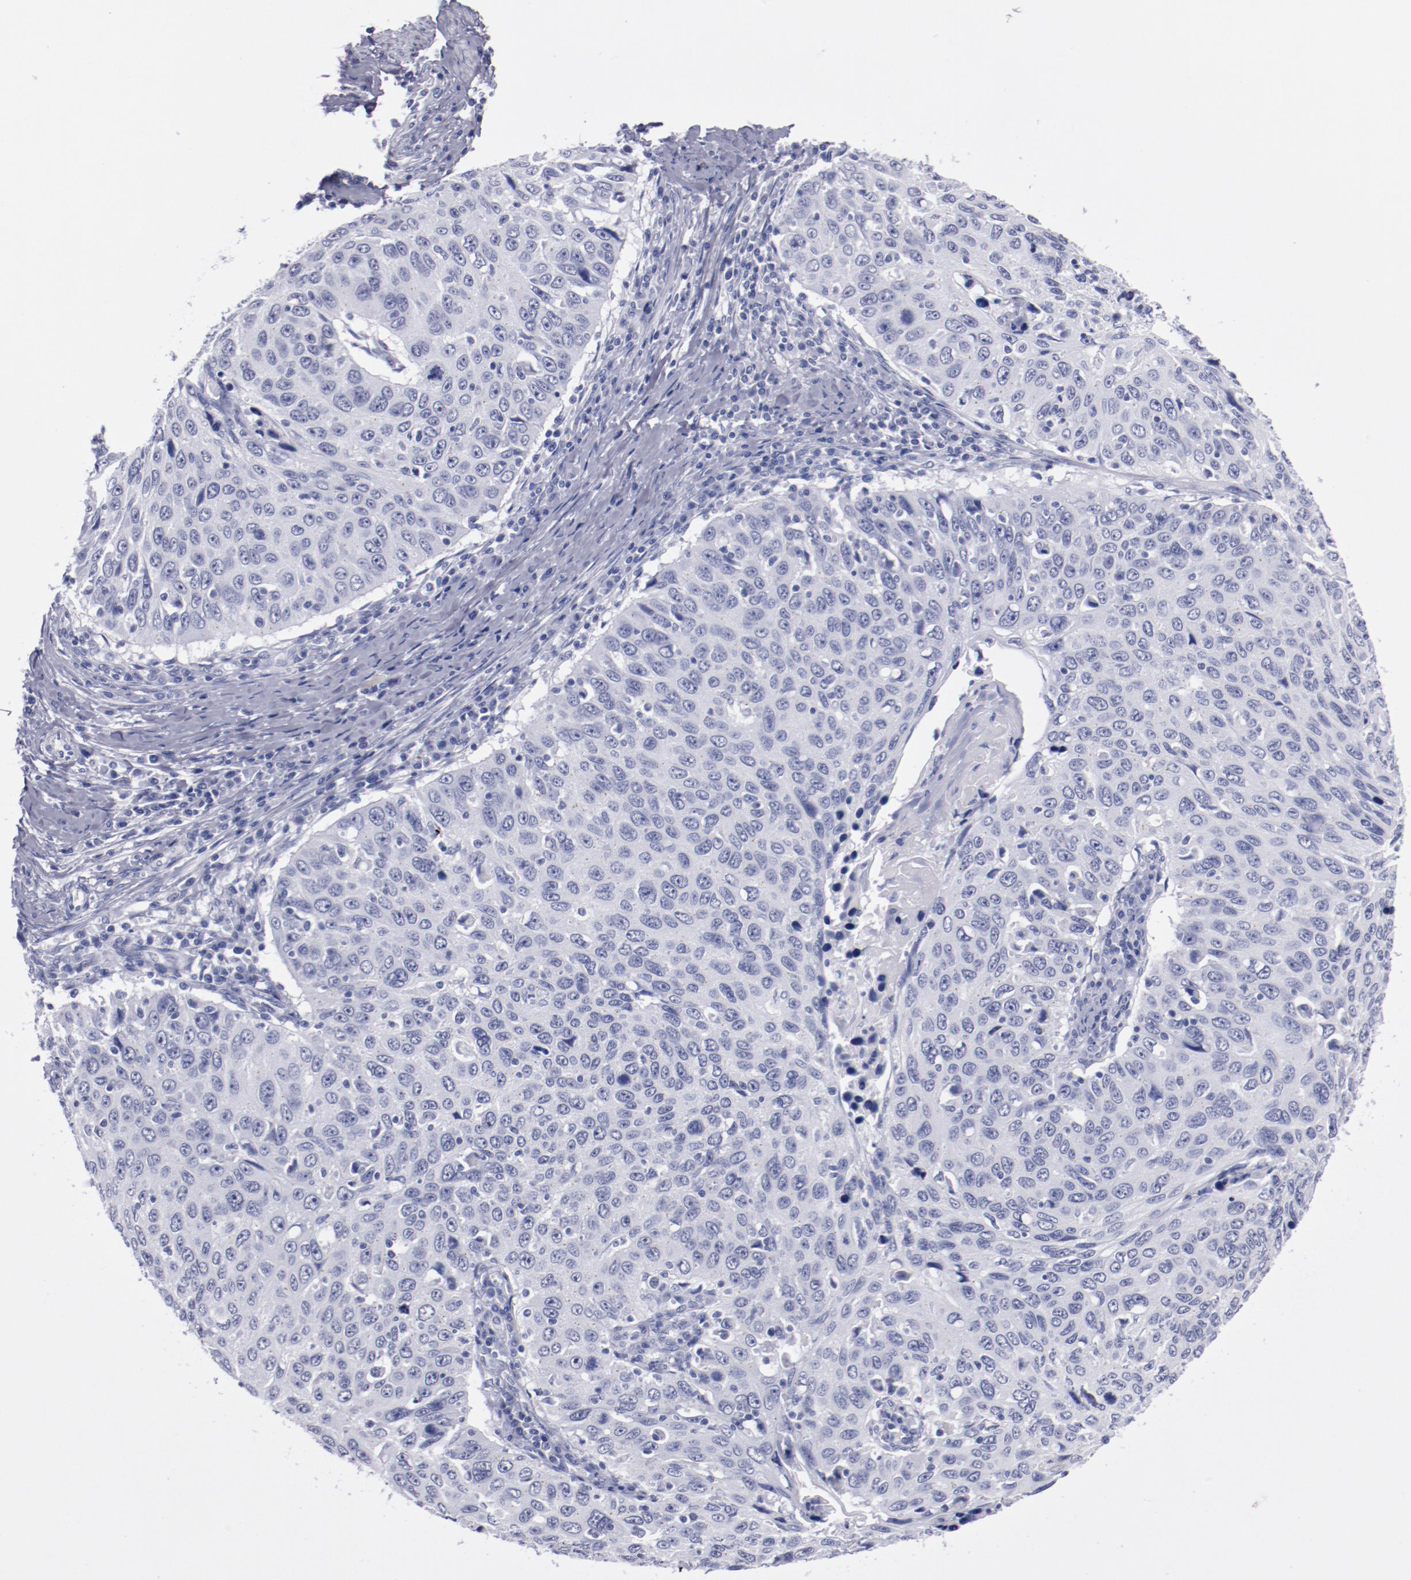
{"staining": {"intensity": "negative", "quantity": "none", "location": "none"}, "tissue": "cervical cancer", "cell_type": "Tumor cells", "image_type": "cancer", "snomed": [{"axis": "morphology", "description": "Squamous cell carcinoma, NOS"}, {"axis": "topography", "description": "Cervix"}], "caption": "An image of human squamous cell carcinoma (cervical) is negative for staining in tumor cells. (DAB immunohistochemistry (IHC) with hematoxylin counter stain).", "gene": "HNF1B", "patient": {"sex": "female", "age": 53}}